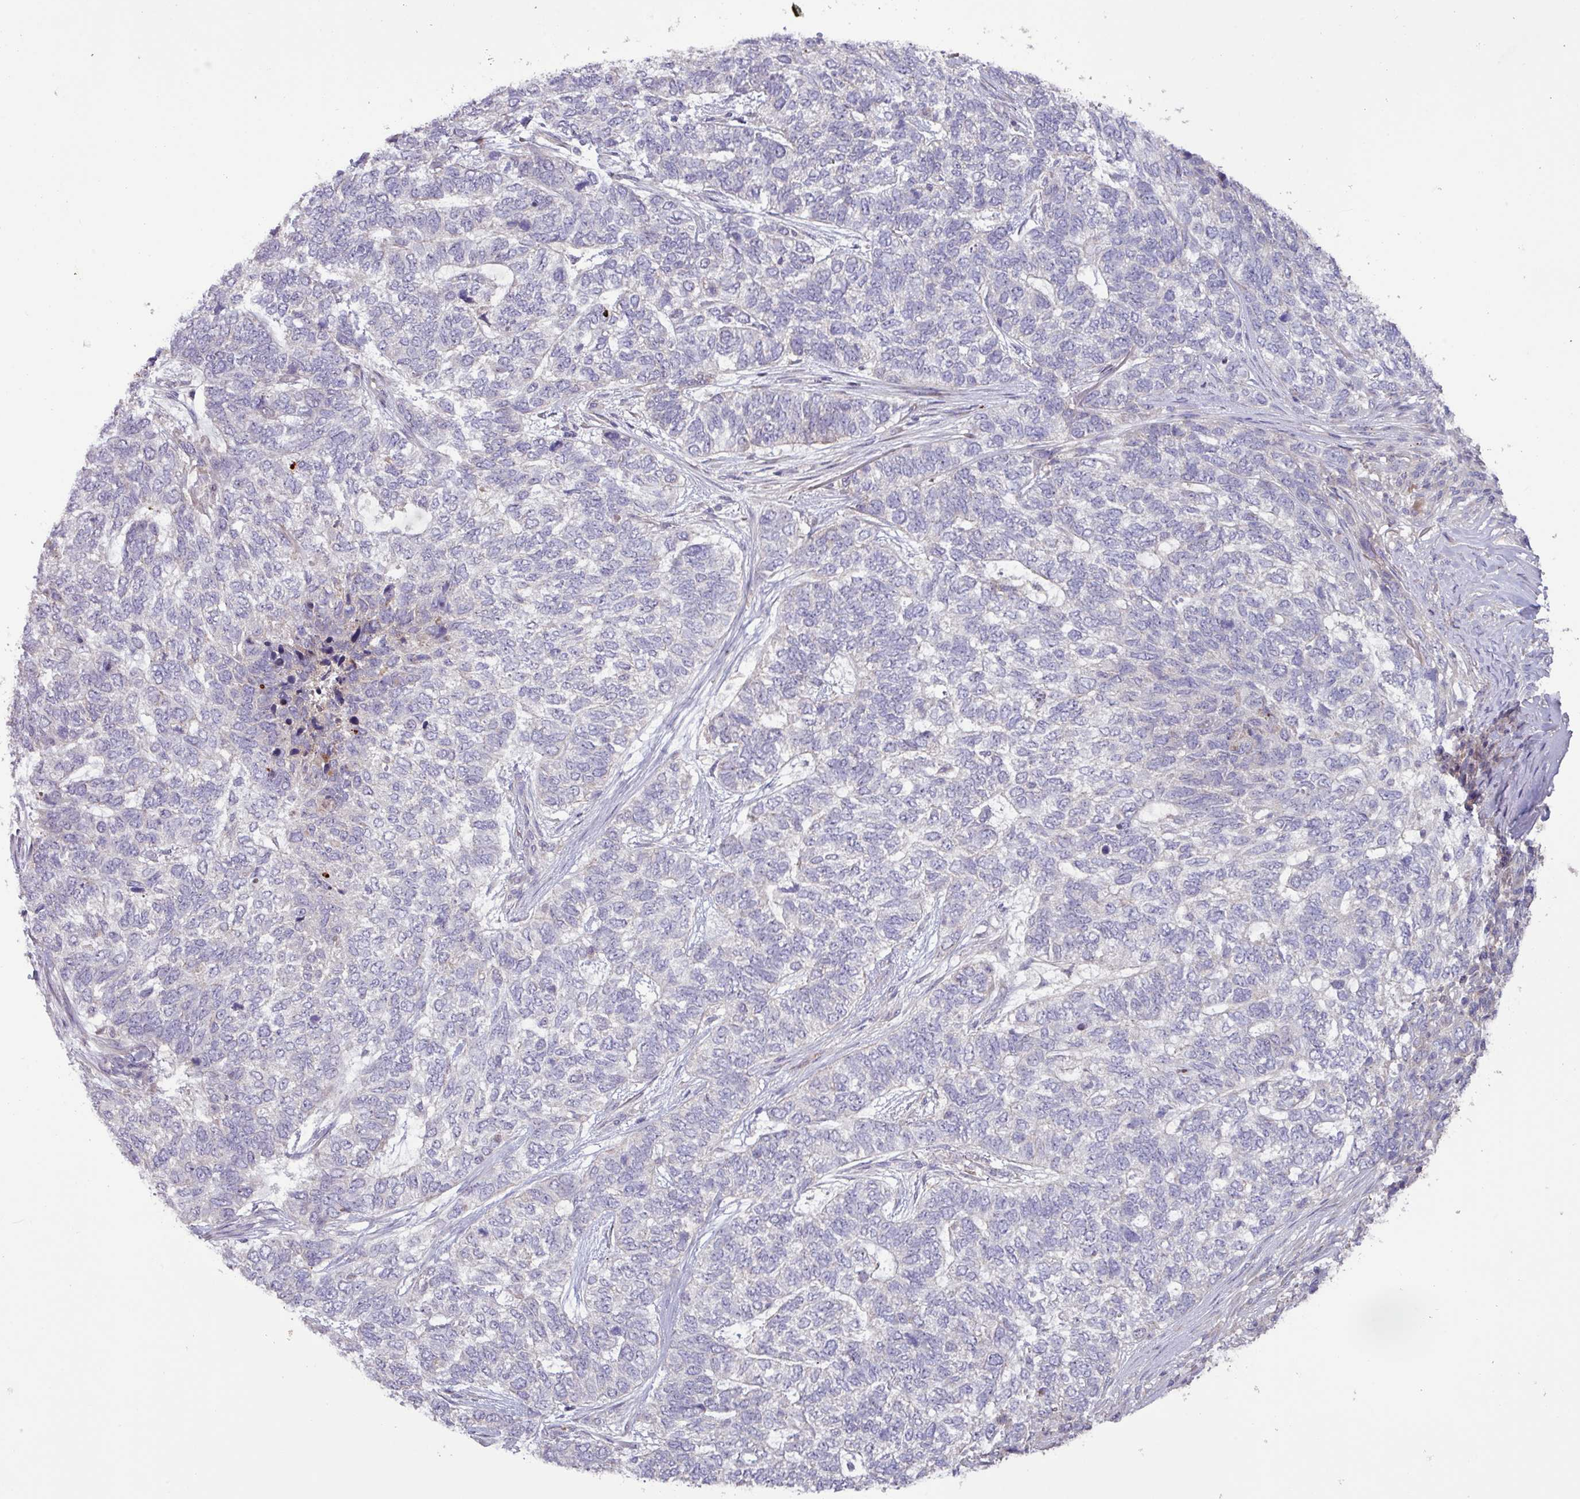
{"staining": {"intensity": "negative", "quantity": "none", "location": "none"}, "tissue": "skin cancer", "cell_type": "Tumor cells", "image_type": "cancer", "snomed": [{"axis": "morphology", "description": "Basal cell carcinoma"}, {"axis": "topography", "description": "Skin"}], "caption": "Immunohistochemistry (IHC) photomicrograph of skin cancer stained for a protein (brown), which exhibits no positivity in tumor cells.", "gene": "TNFSF12", "patient": {"sex": "female", "age": 65}}